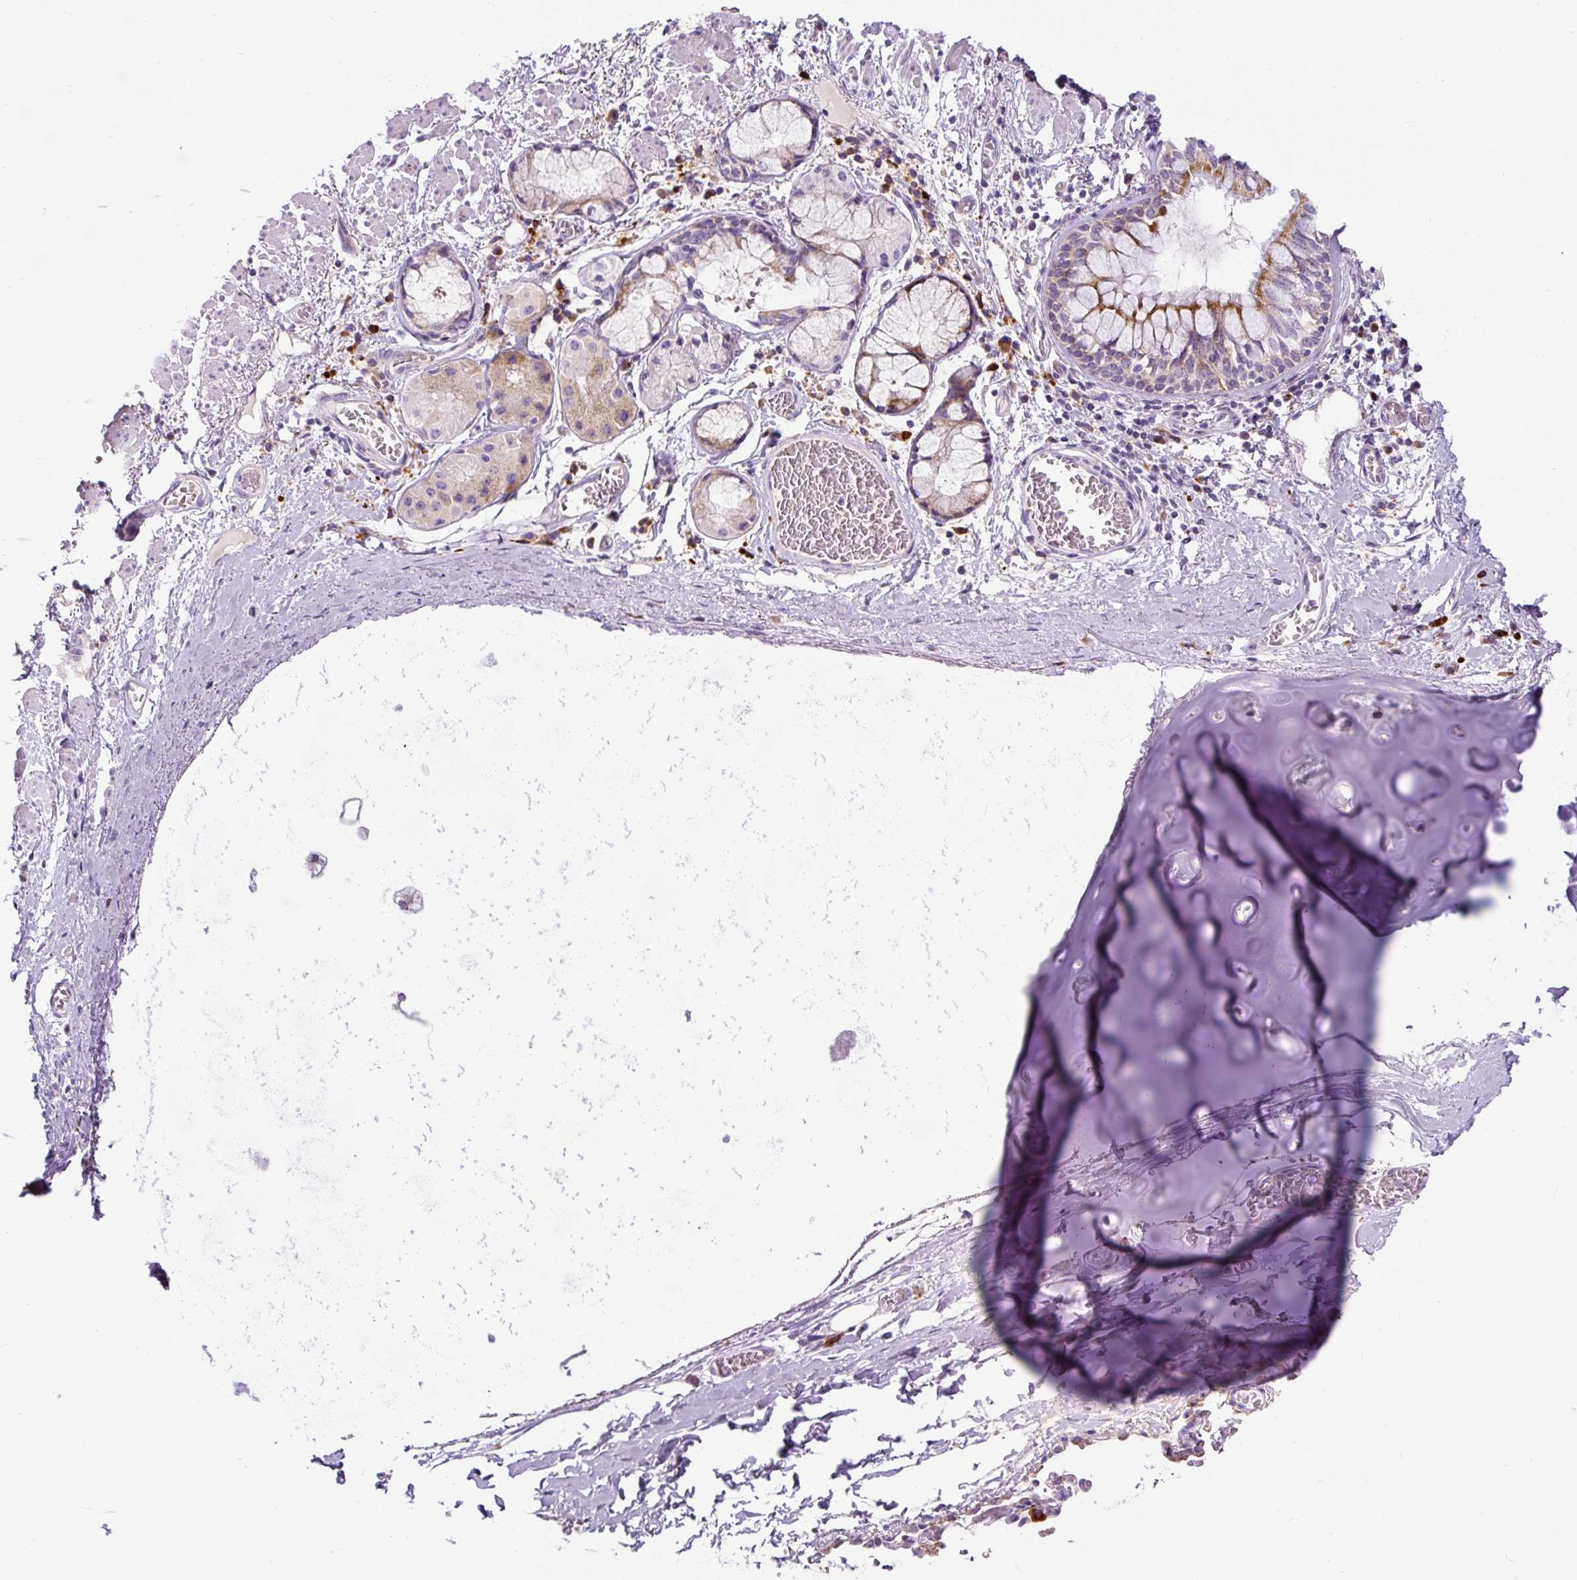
{"staining": {"intensity": "negative", "quantity": "none", "location": "none"}, "tissue": "adipose tissue", "cell_type": "Adipocytes", "image_type": "normal", "snomed": [{"axis": "morphology", "description": "Normal tissue, NOS"}, {"axis": "morphology", "description": "Degeneration, NOS"}, {"axis": "topography", "description": "Cartilage tissue"}, {"axis": "topography", "description": "Lung"}], "caption": "A high-resolution image shows IHC staining of unremarkable adipose tissue, which shows no significant expression in adipocytes. Brightfield microscopy of immunohistochemistry stained with DAB (brown) and hematoxylin (blue), captured at high magnification.", "gene": "ZNF596", "patient": {"sex": "female", "age": 61}}